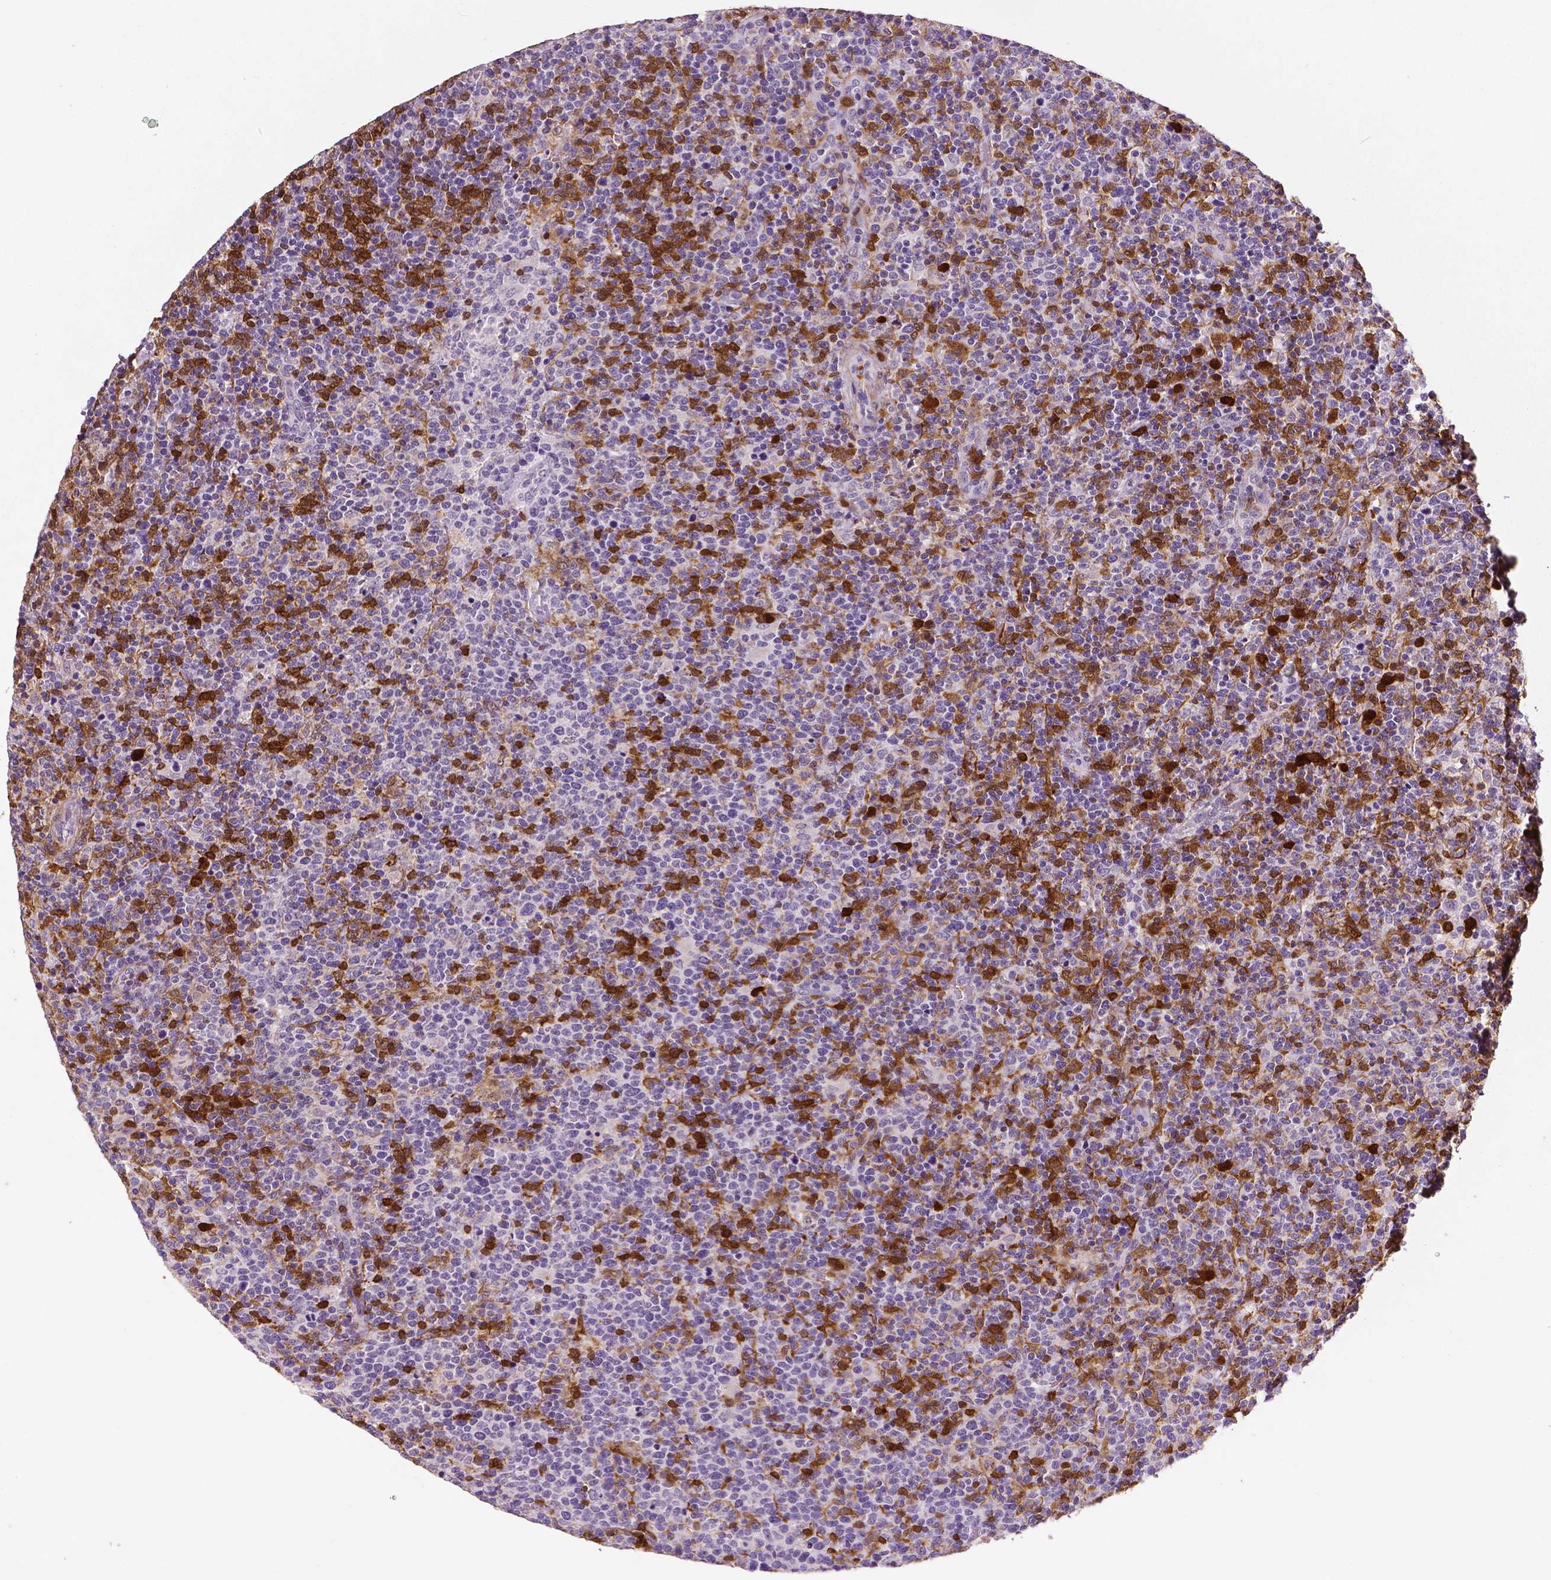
{"staining": {"intensity": "strong", "quantity": "<25%", "location": "cytoplasmic/membranous"}, "tissue": "lymphoma", "cell_type": "Tumor cells", "image_type": "cancer", "snomed": [{"axis": "morphology", "description": "Malignant lymphoma, non-Hodgkin's type, High grade"}, {"axis": "topography", "description": "Lymph node"}], "caption": "Protein expression analysis of high-grade malignant lymphoma, non-Hodgkin's type exhibits strong cytoplasmic/membranous positivity in approximately <25% of tumor cells. (DAB = brown stain, brightfield microscopy at high magnification).", "gene": "PHGDH", "patient": {"sex": "male", "age": 61}}